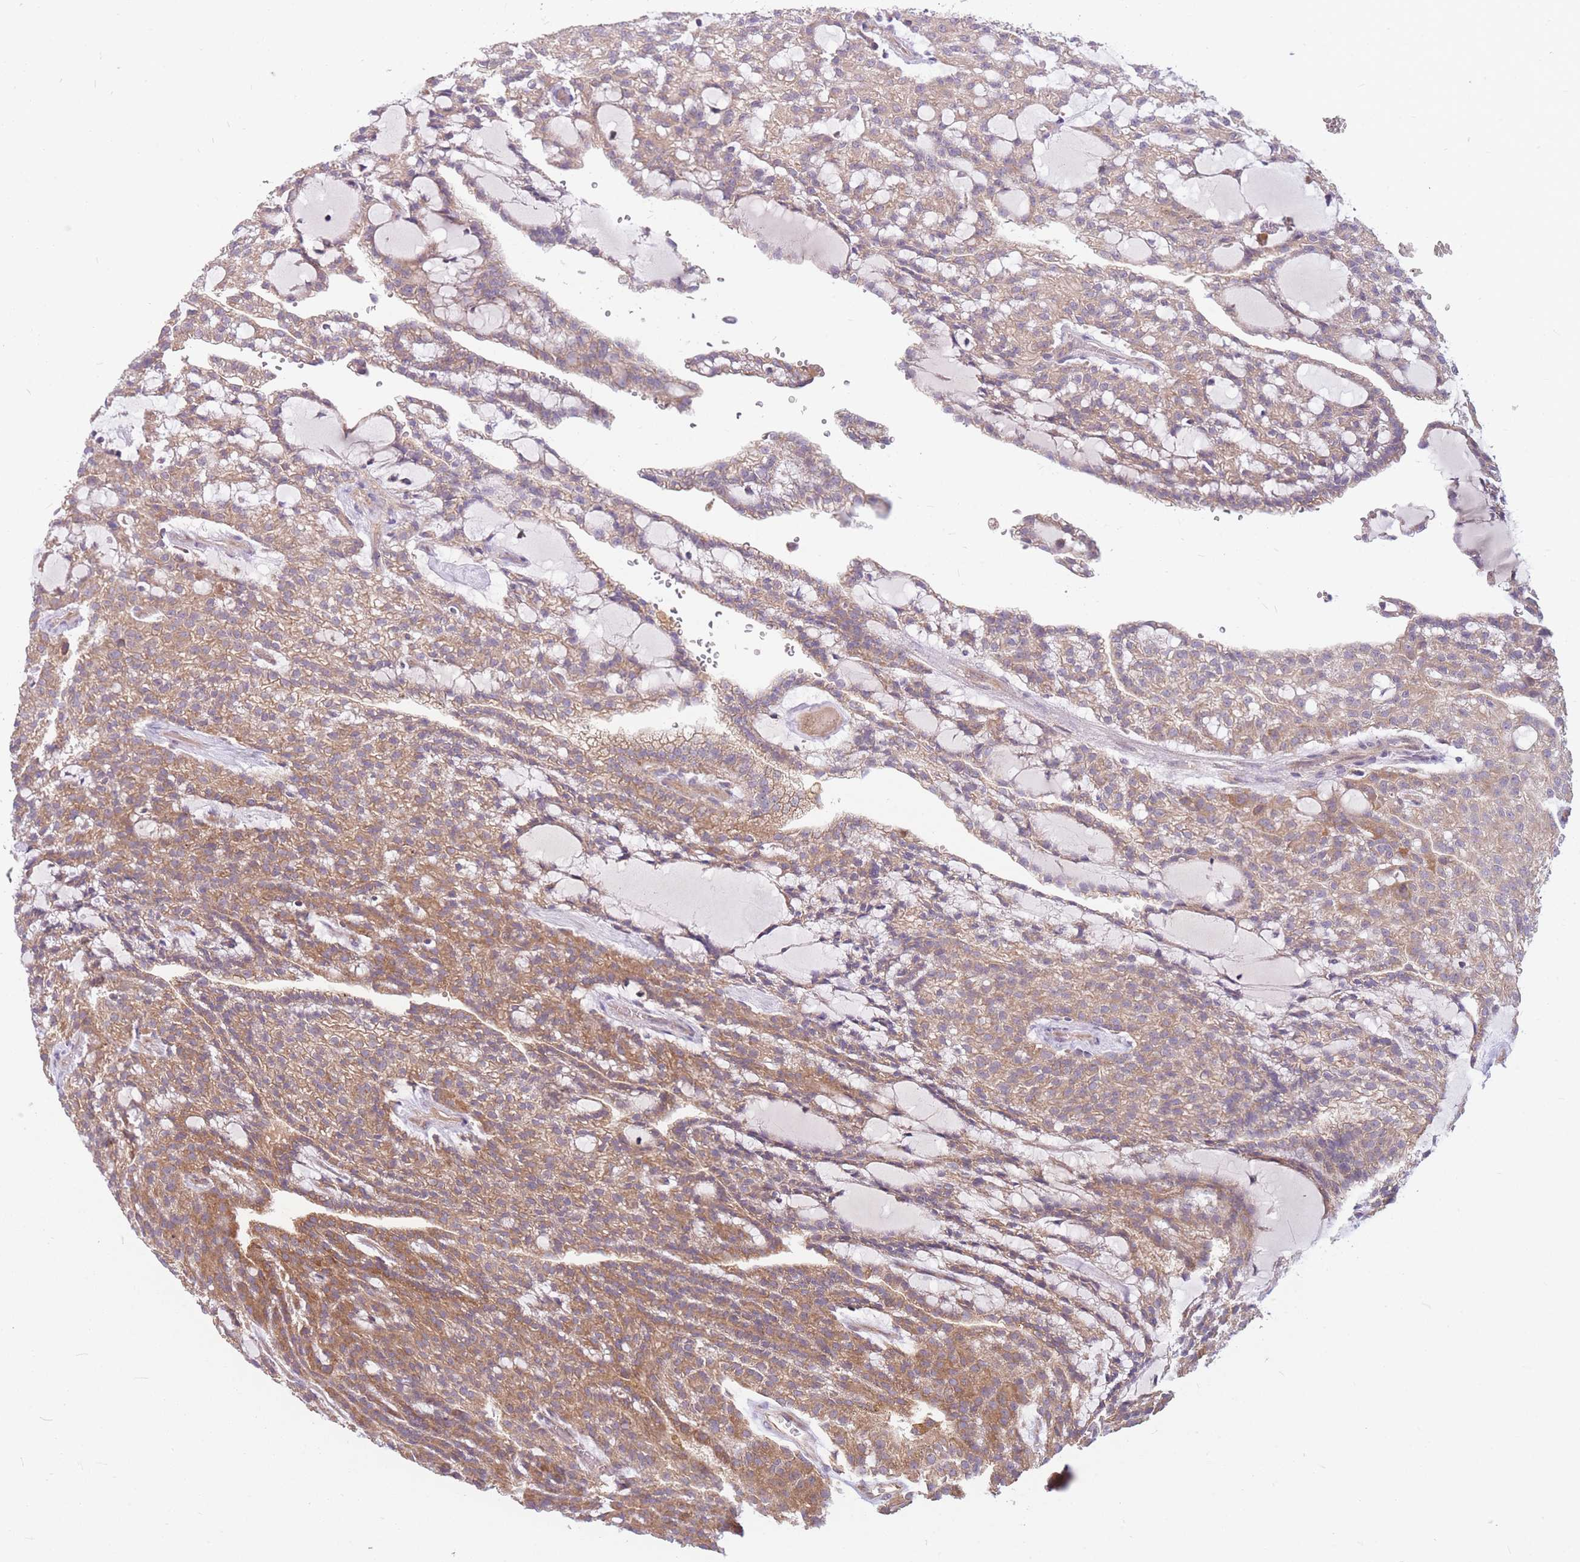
{"staining": {"intensity": "moderate", "quantity": ">75%", "location": "cytoplasmic/membranous"}, "tissue": "renal cancer", "cell_type": "Tumor cells", "image_type": "cancer", "snomed": [{"axis": "morphology", "description": "Adenocarcinoma, NOS"}, {"axis": "topography", "description": "Kidney"}], "caption": "Protein analysis of renal cancer (adenocarcinoma) tissue shows moderate cytoplasmic/membranous staining in about >75% of tumor cells. Nuclei are stained in blue.", "gene": "GMNN", "patient": {"sex": "male", "age": 63}}